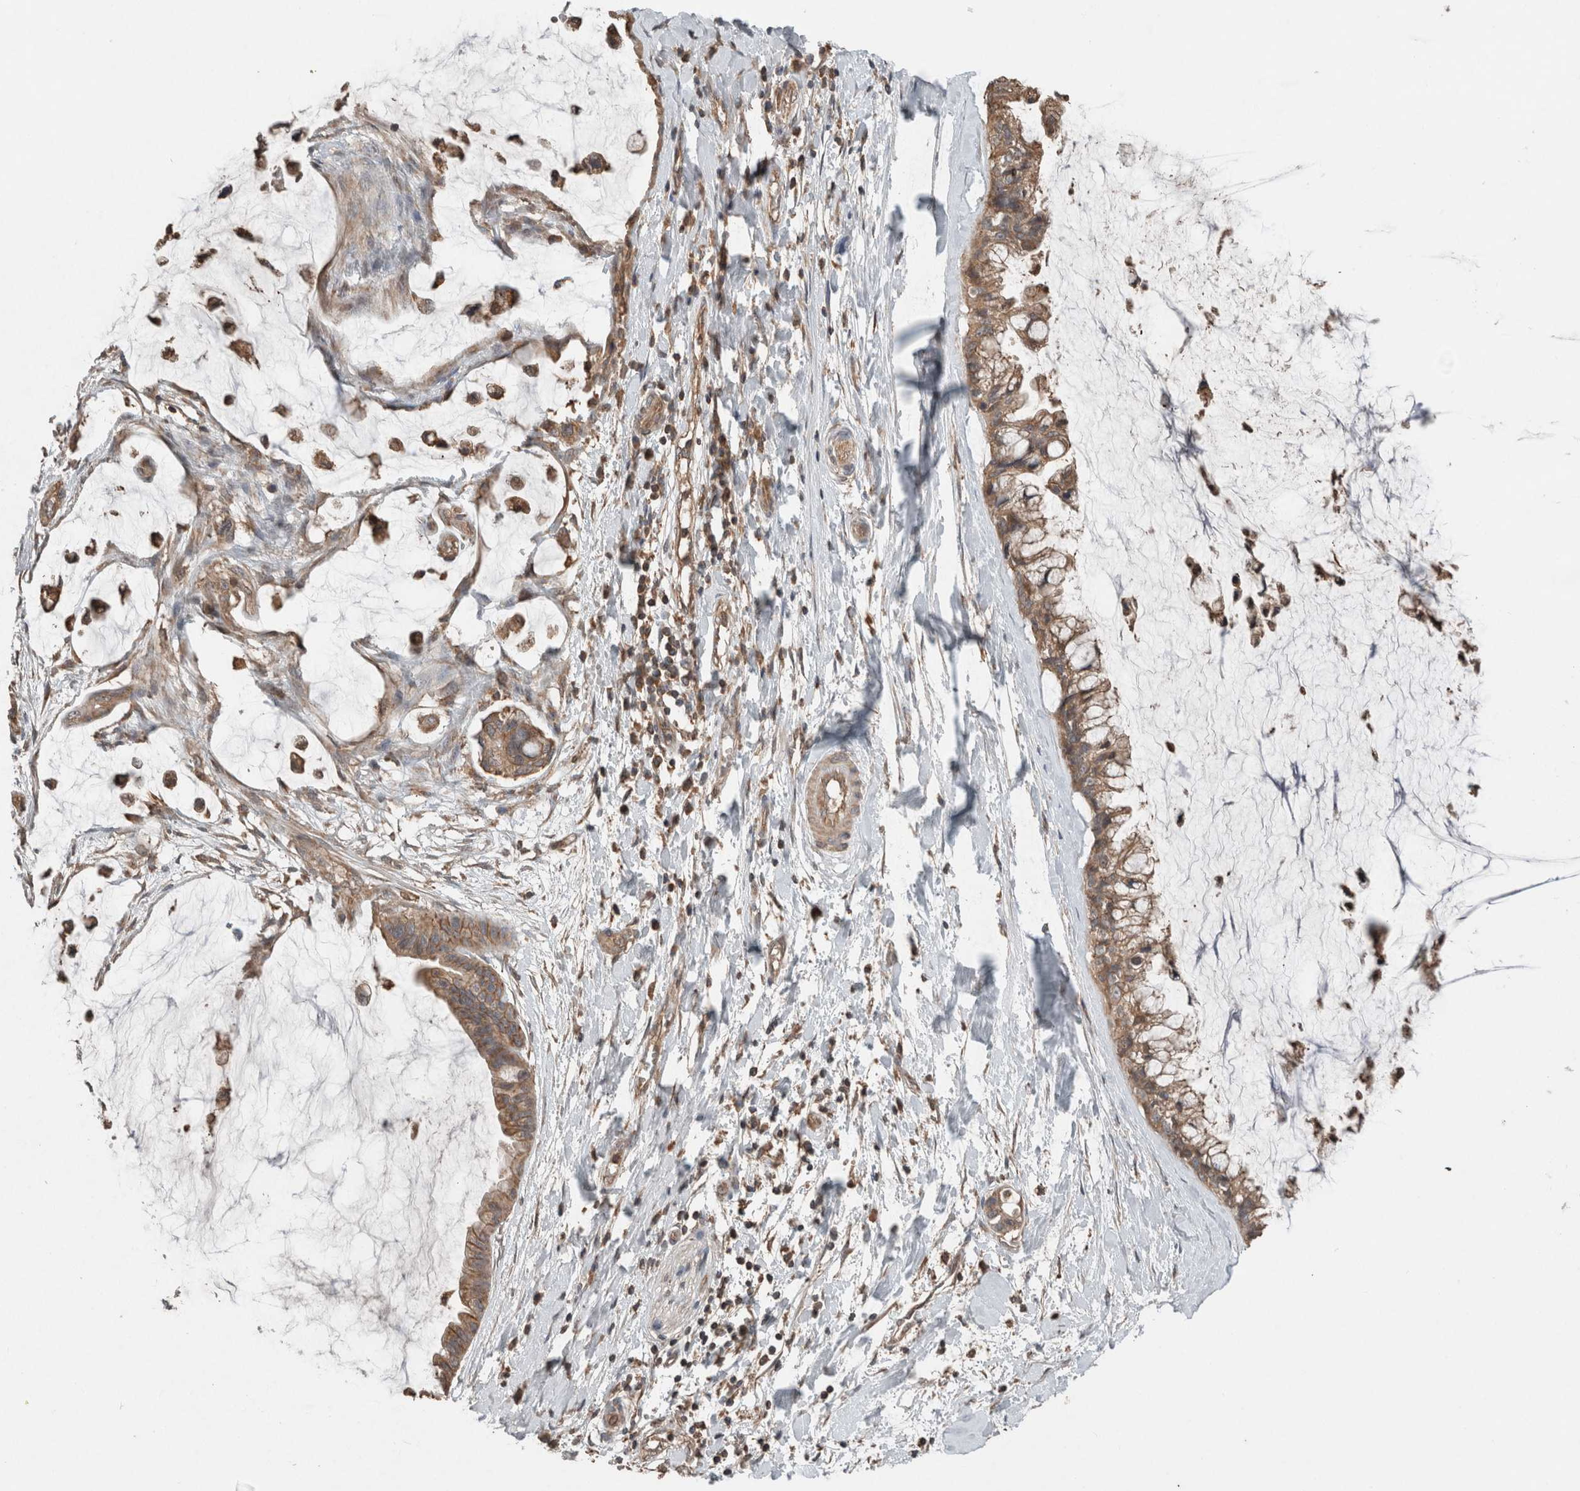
{"staining": {"intensity": "moderate", "quantity": ">75%", "location": "cytoplasmic/membranous"}, "tissue": "ovarian cancer", "cell_type": "Tumor cells", "image_type": "cancer", "snomed": [{"axis": "morphology", "description": "Cystadenocarcinoma, mucinous, NOS"}, {"axis": "topography", "description": "Ovary"}], "caption": "Moderate cytoplasmic/membranous staining is appreciated in about >75% of tumor cells in ovarian cancer (mucinous cystadenocarcinoma). The staining was performed using DAB to visualize the protein expression in brown, while the nuclei were stained in blue with hematoxylin (Magnification: 20x).", "gene": "KLK14", "patient": {"sex": "female", "age": 39}}